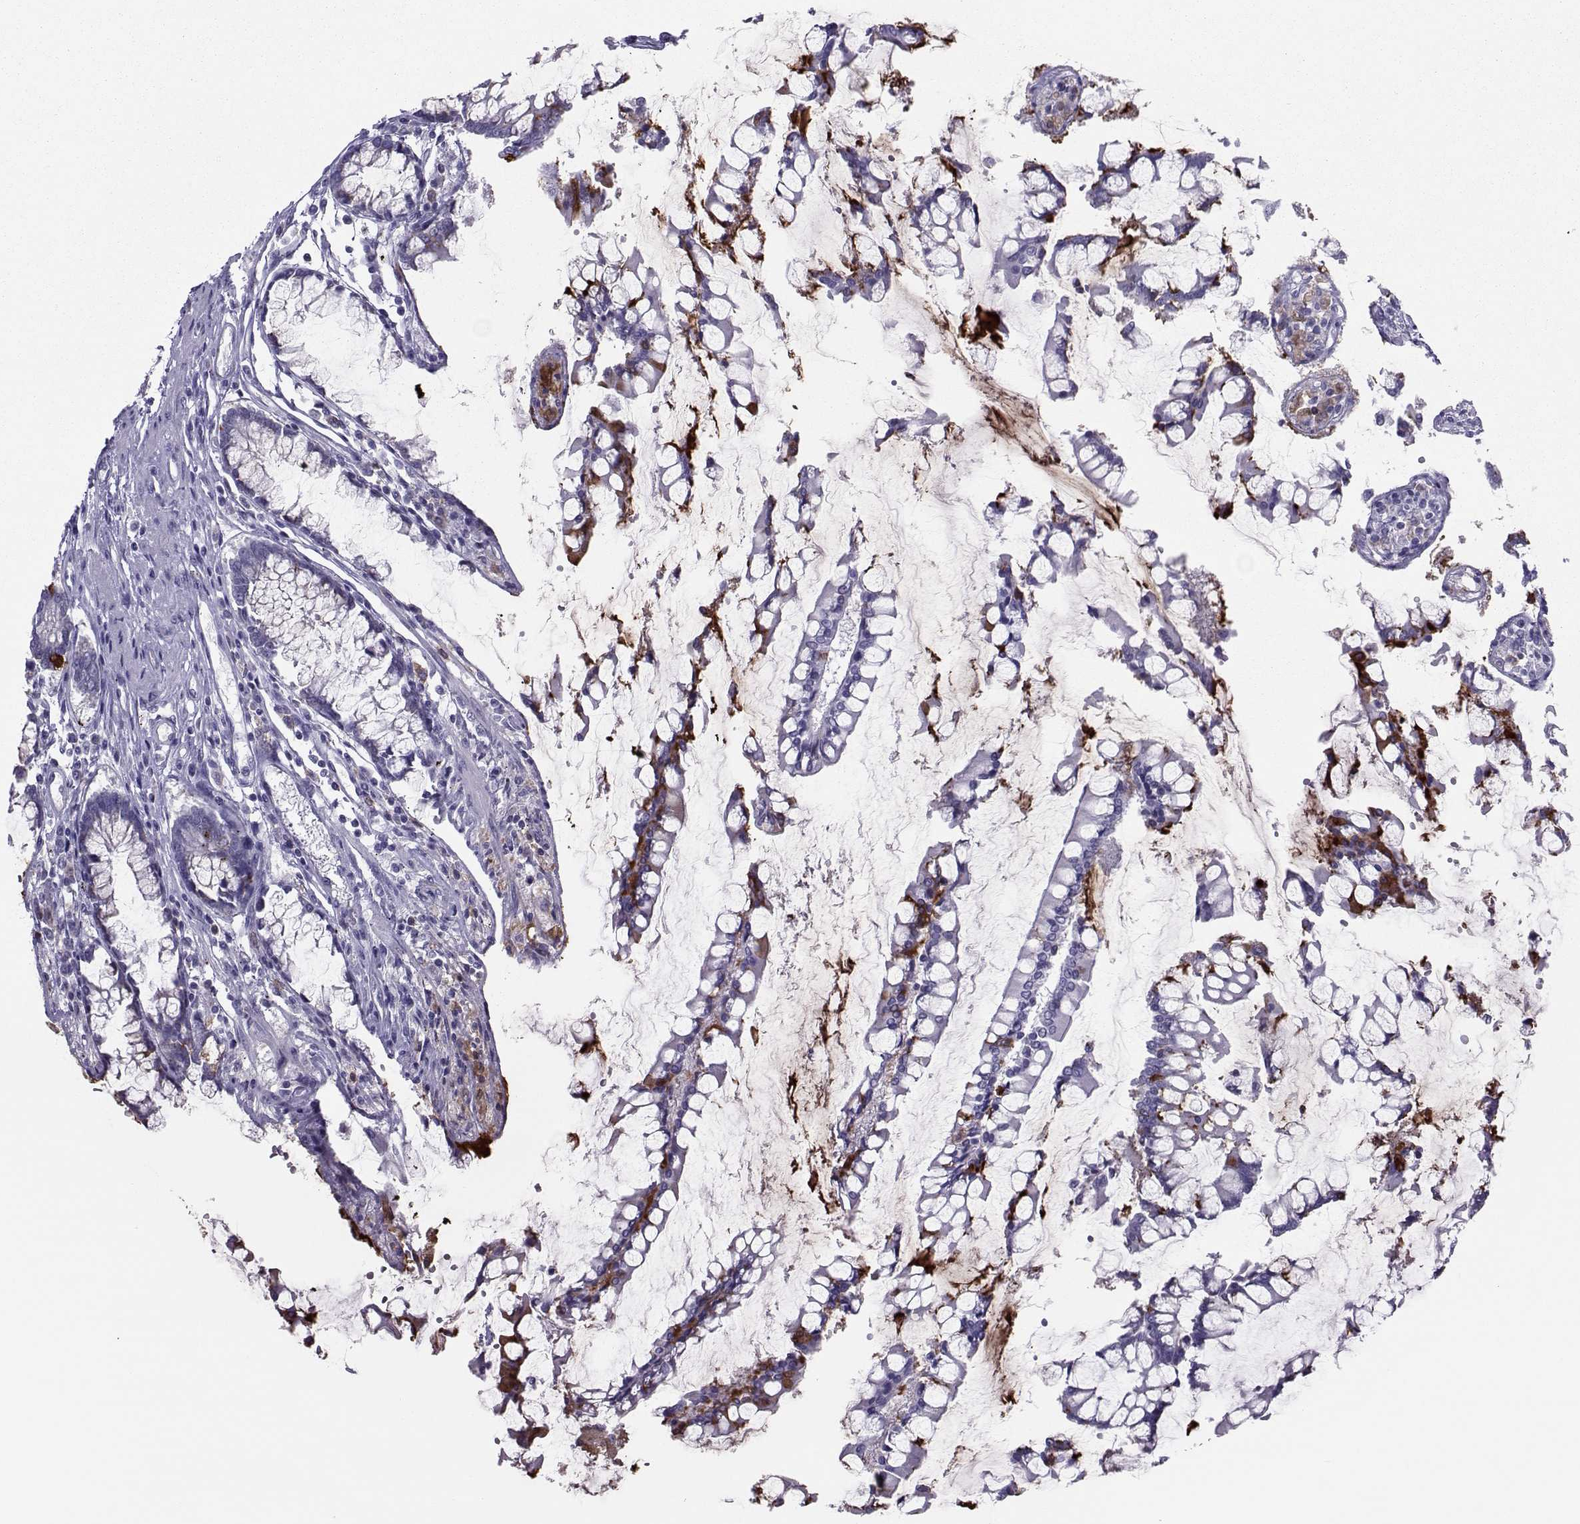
{"staining": {"intensity": "weak", "quantity": ">75%", "location": "cytoplasmic/membranous"}, "tissue": "carcinoid", "cell_type": "Tumor cells", "image_type": "cancer", "snomed": [{"axis": "morphology", "description": "Carcinoid, malignant, NOS"}, {"axis": "topography", "description": "Small intestine"}], "caption": "Protein staining by immunohistochemistry demonstrates weak cytoplasmic/membranous positivity in about >75% of tumor cells in carcinoid (malignant).", "gene": "TRPM7", "patient": {"sex": "female", "age": 65}}